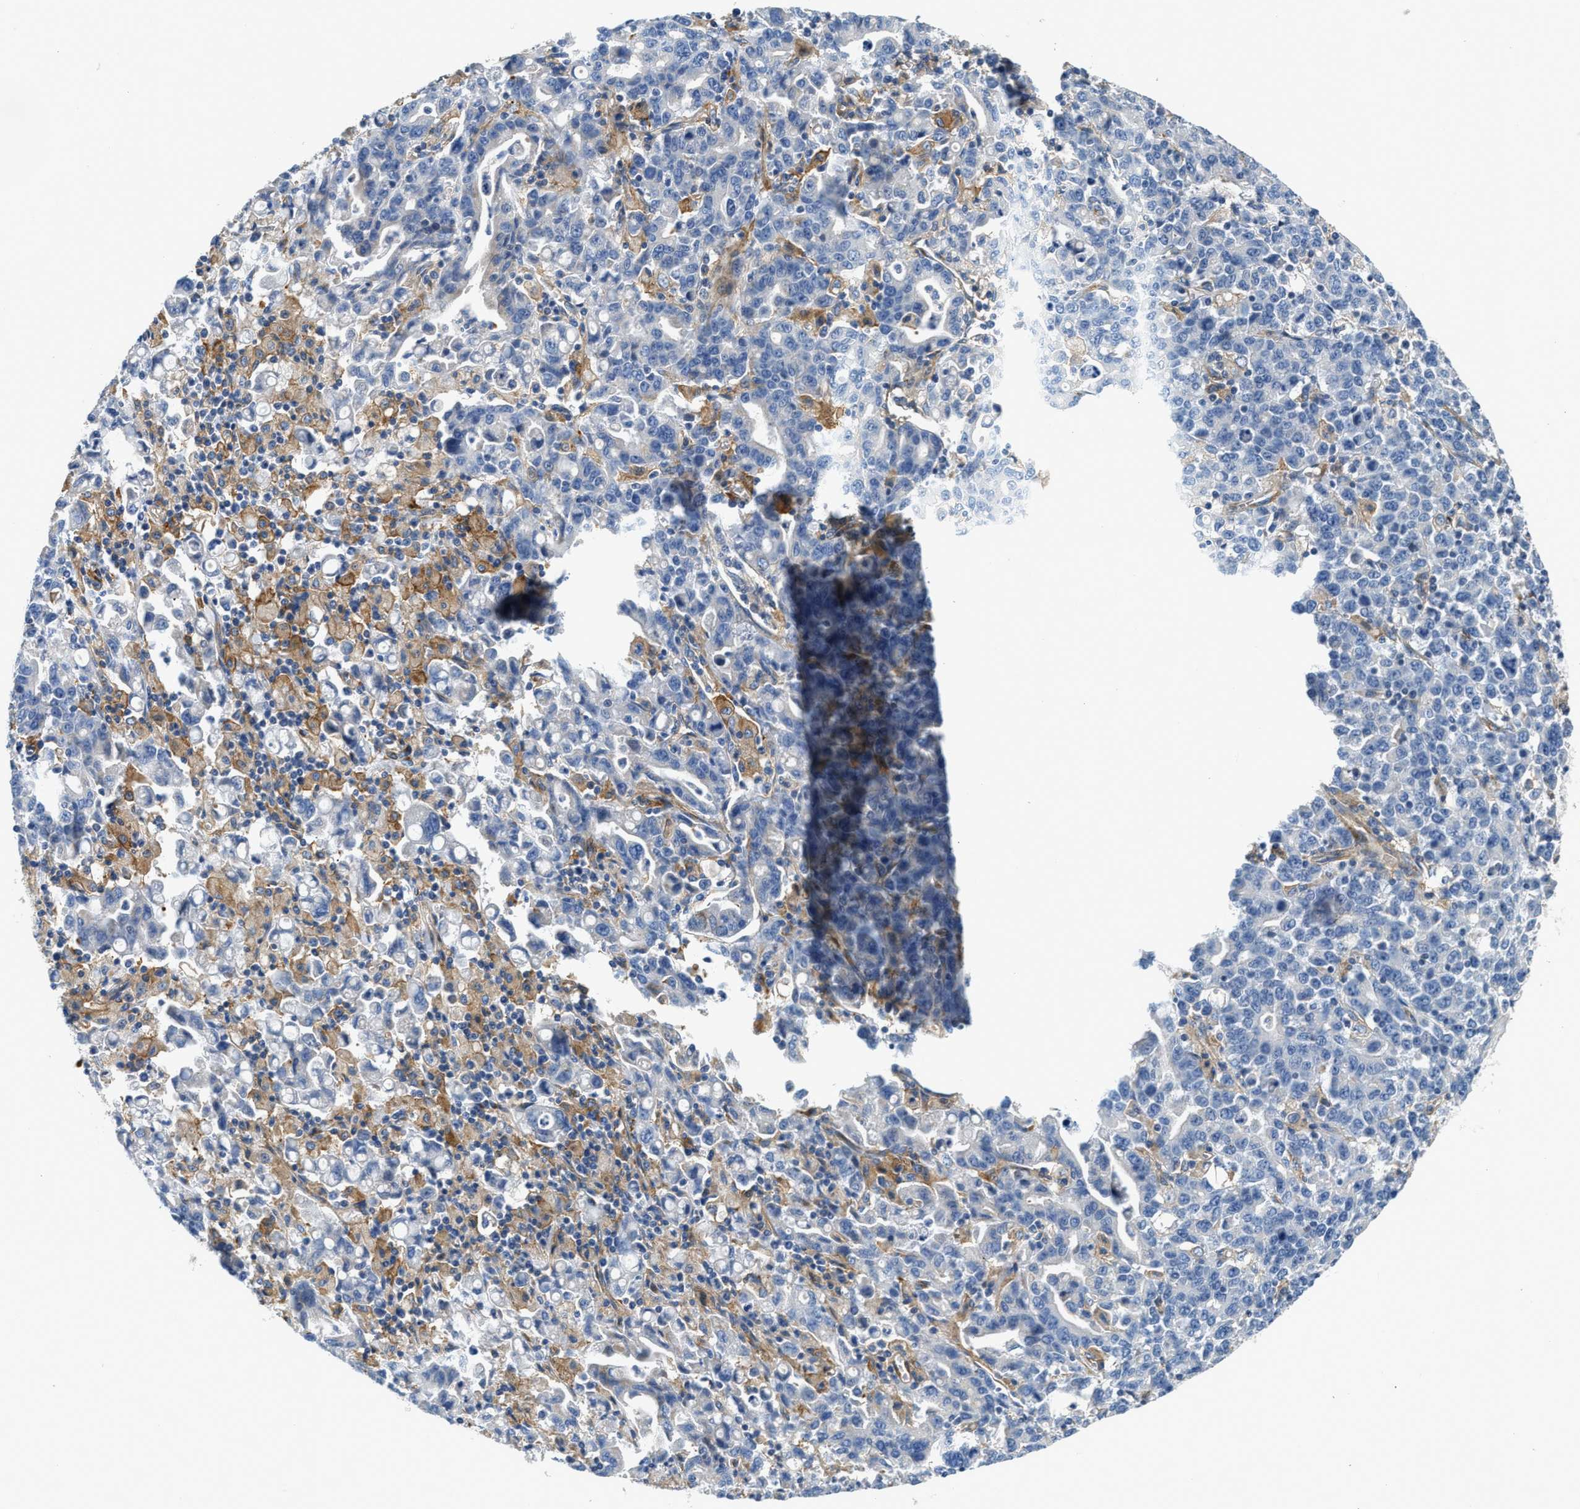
{"staining": {"intensity": "negative", "quantity": "none", "location": "none"}, "tissue": "stomach cancer", "cell_type": "Tumor cells", "image_type": "cancer", "snomed": [{"axis": "morphology", "description": "Adenocarcinoma, NOS"}, {"axis": "topography", "description": "Stomach, upper"}], "caption": "High power microscopy histopathology image of an IHC image of stomach adenocarcinoma, revealing no significant staining in tumor cells.", "gene": "NSUN7", "patient": {"sex": "male", "age": 69}}